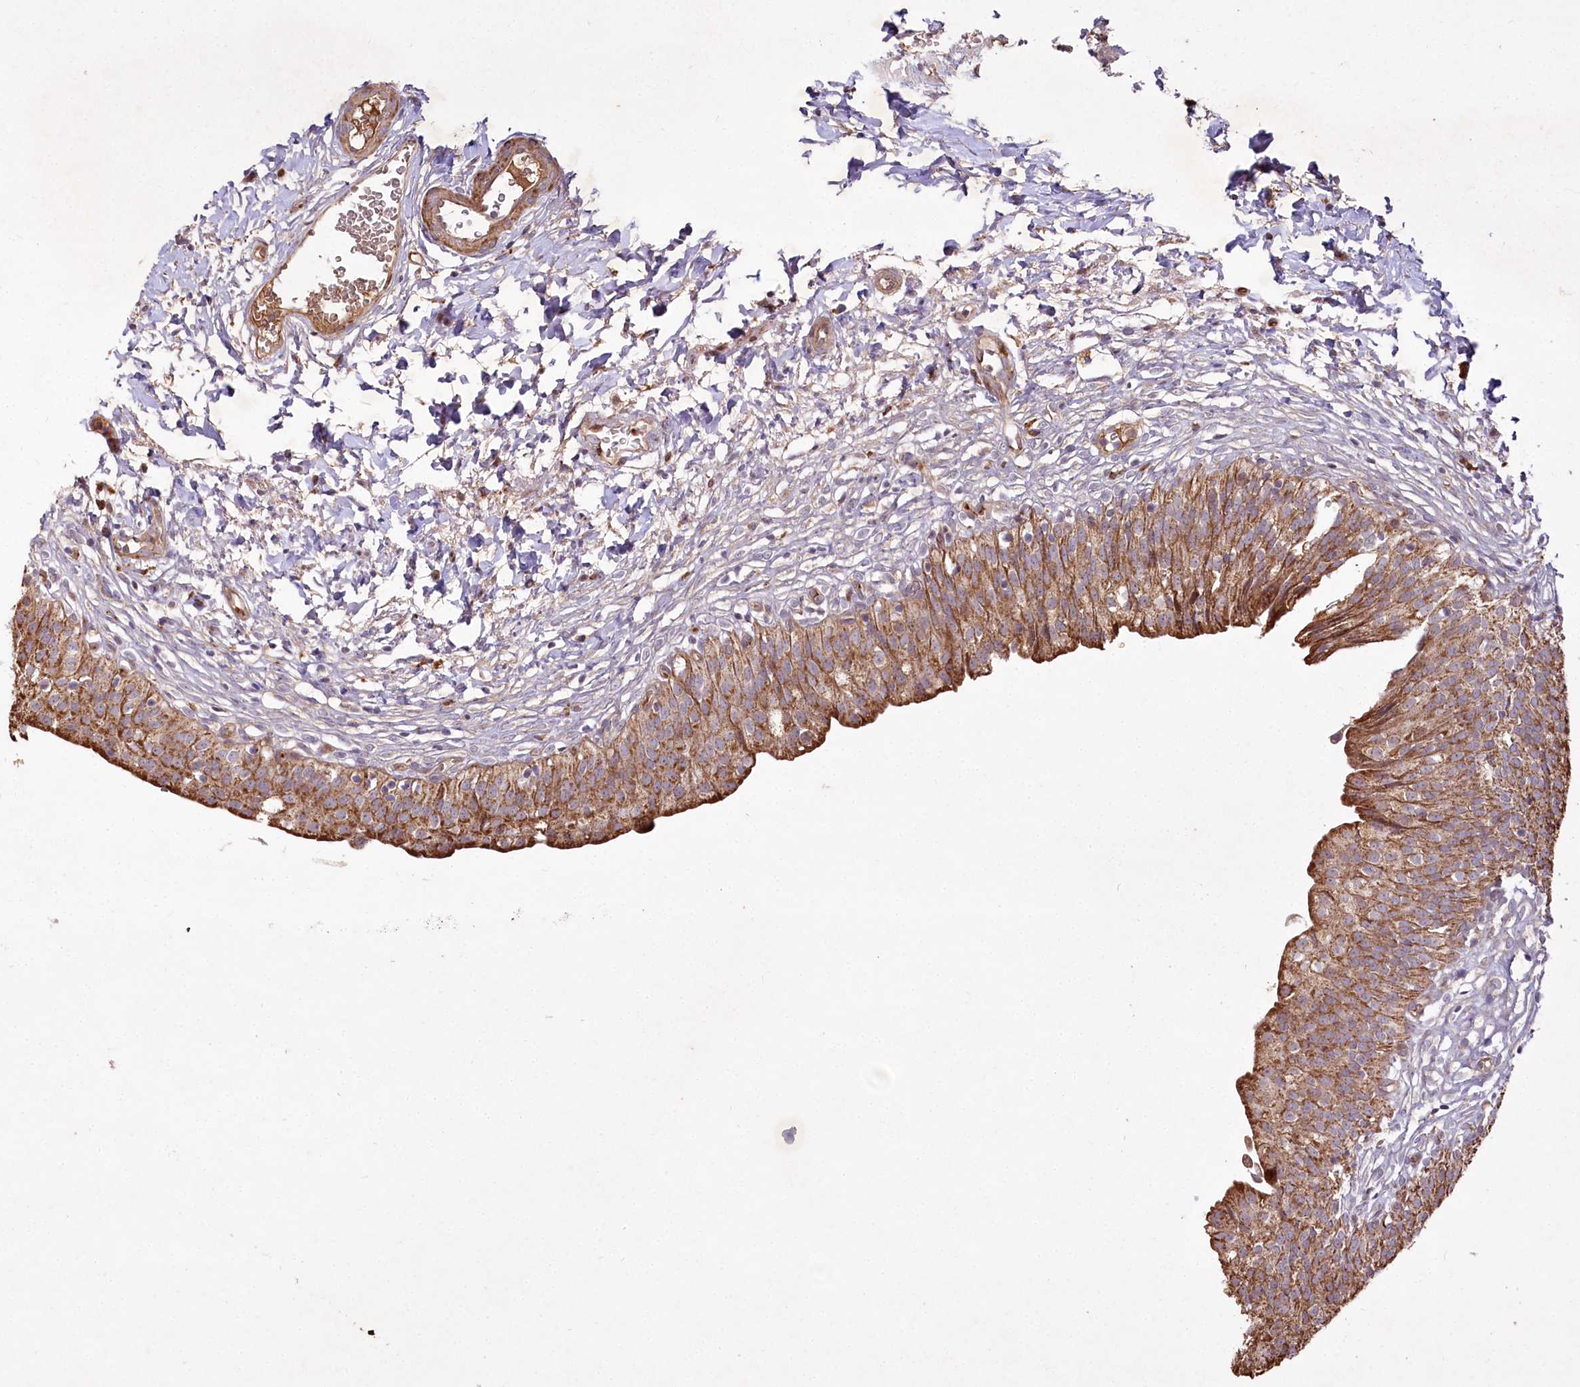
{"staining": {"intensity": "moderate", "quantity": ">75%", "location": "cytoplasmic/membranous"}, "tissue": "urinary bladder", "cell_type": "Urothelial cells", "image_type": "normal", "snomed": [{"axis": "morphology", "description": "Normal tissue, NOS"}, {"axis": "topography", "description": "Urinary bladder"}], "caption": "A high-resolution histopathology image shows immunohistochemistry staining of unremarkable urinary bladder, which shows moderate cytoplasmic/membranous positivity in approximately >75% of urothelial cells. Using DAB (brown) and hematoxylin (blue) stains, captured at high magnification using brightfield microscopy.", "gene": "PSTK", "patient": {"sex": "male", "age": 55}}